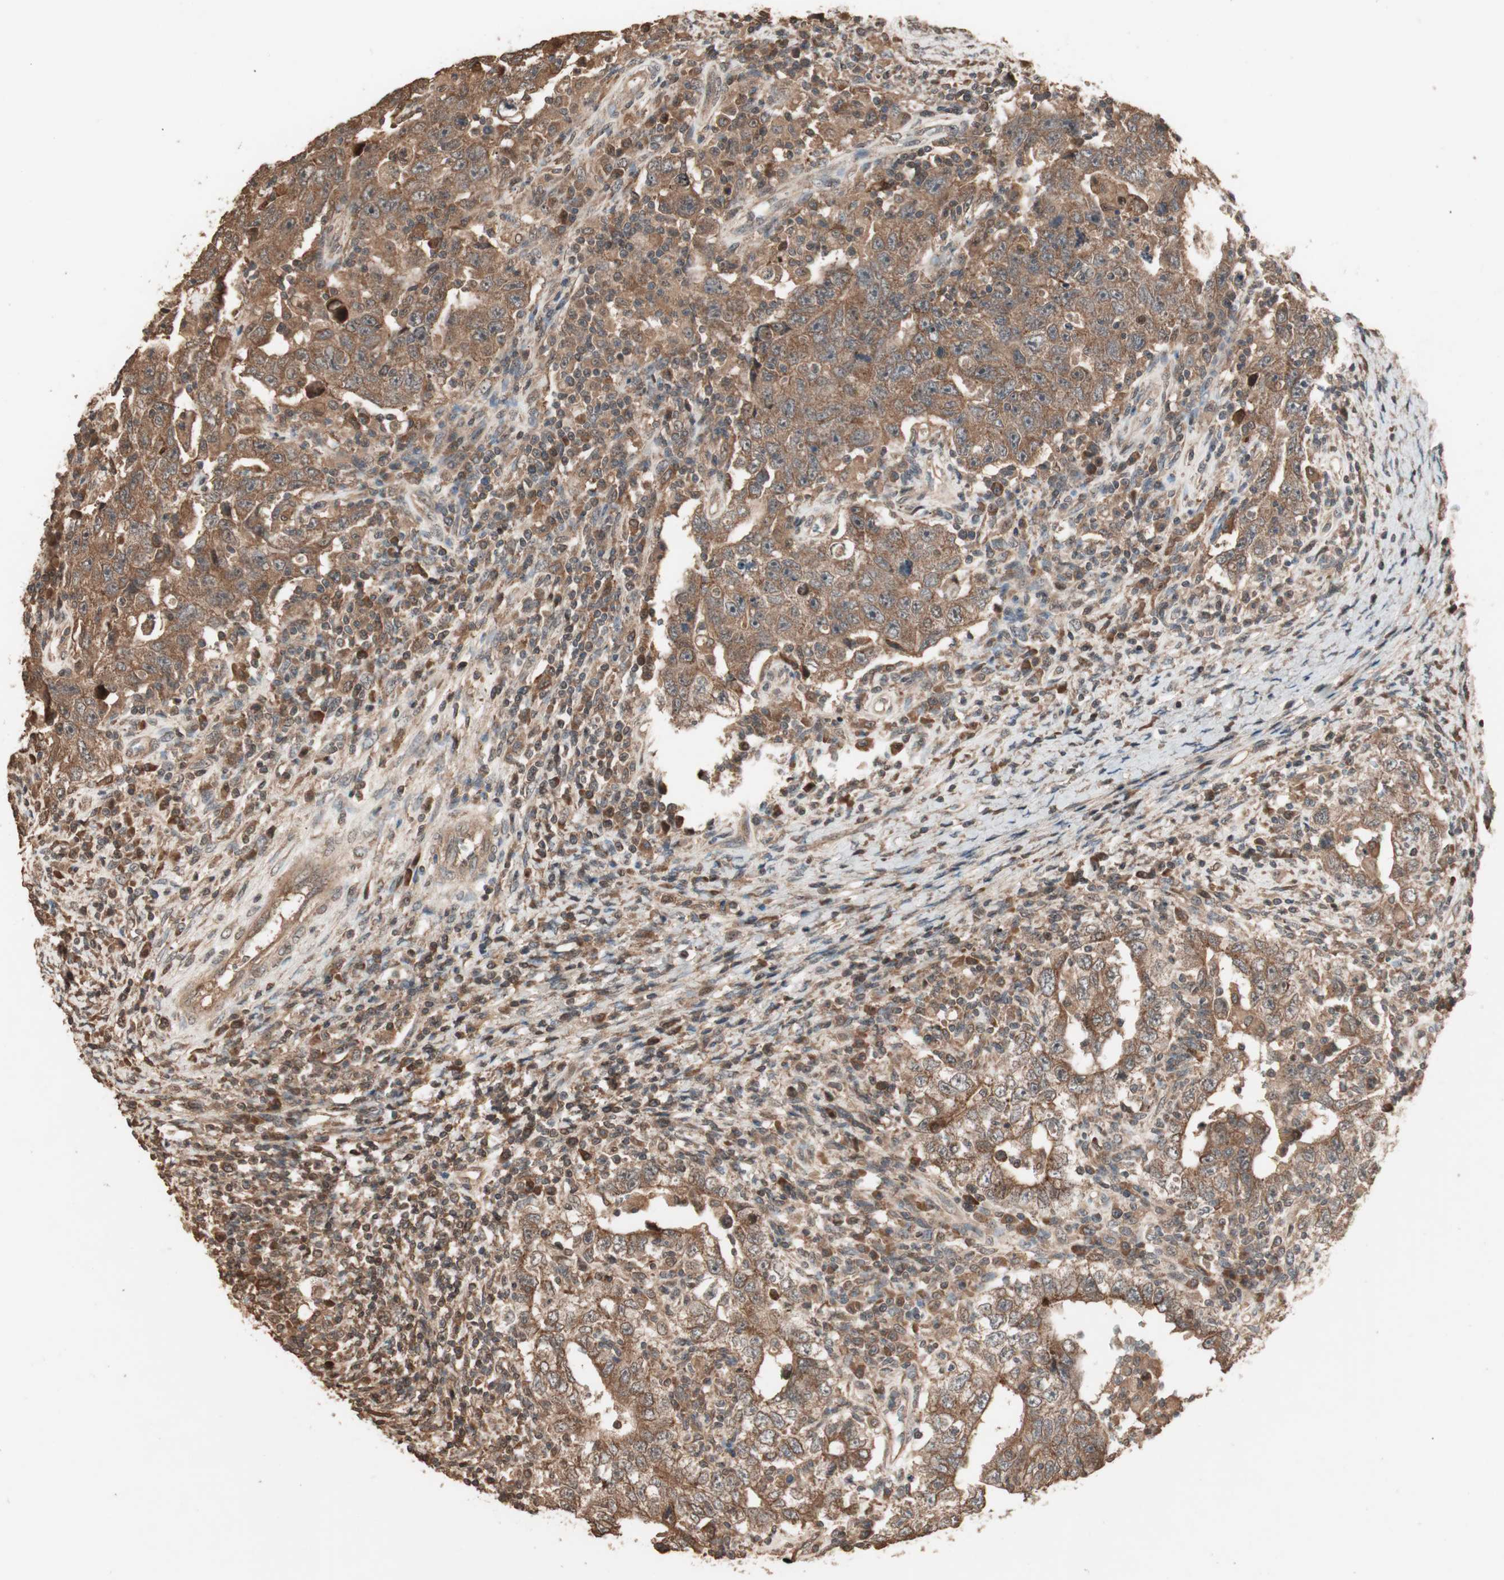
{"staining": {"intensity": "moderate", "quantity": ">75%", "location": "cytoplasmic/membranous"}, "tissue": "testis cancer", "cell_type": "Tumor cells", "image_type": "cancer", "snomed": [{"axis": "morphology", "description": "Carcinoma, Embryonal, NOS"}, {"axis": "topography", "description": "Testis"}], "caption": "Immunohistochemical staining of testis embryonal carcinoma displays medium levels of moderate cytoplasmic/membranous positivity in approximately >75% of tumor cells. The staining is performed using DAB (3,3'-diaminobenzidine) brown chromogen to label protein expression. The nuclei are counter-stained blue using hematoxylin.", "gene": "USP20", "patient": {"sex": "male", "age": 26}}